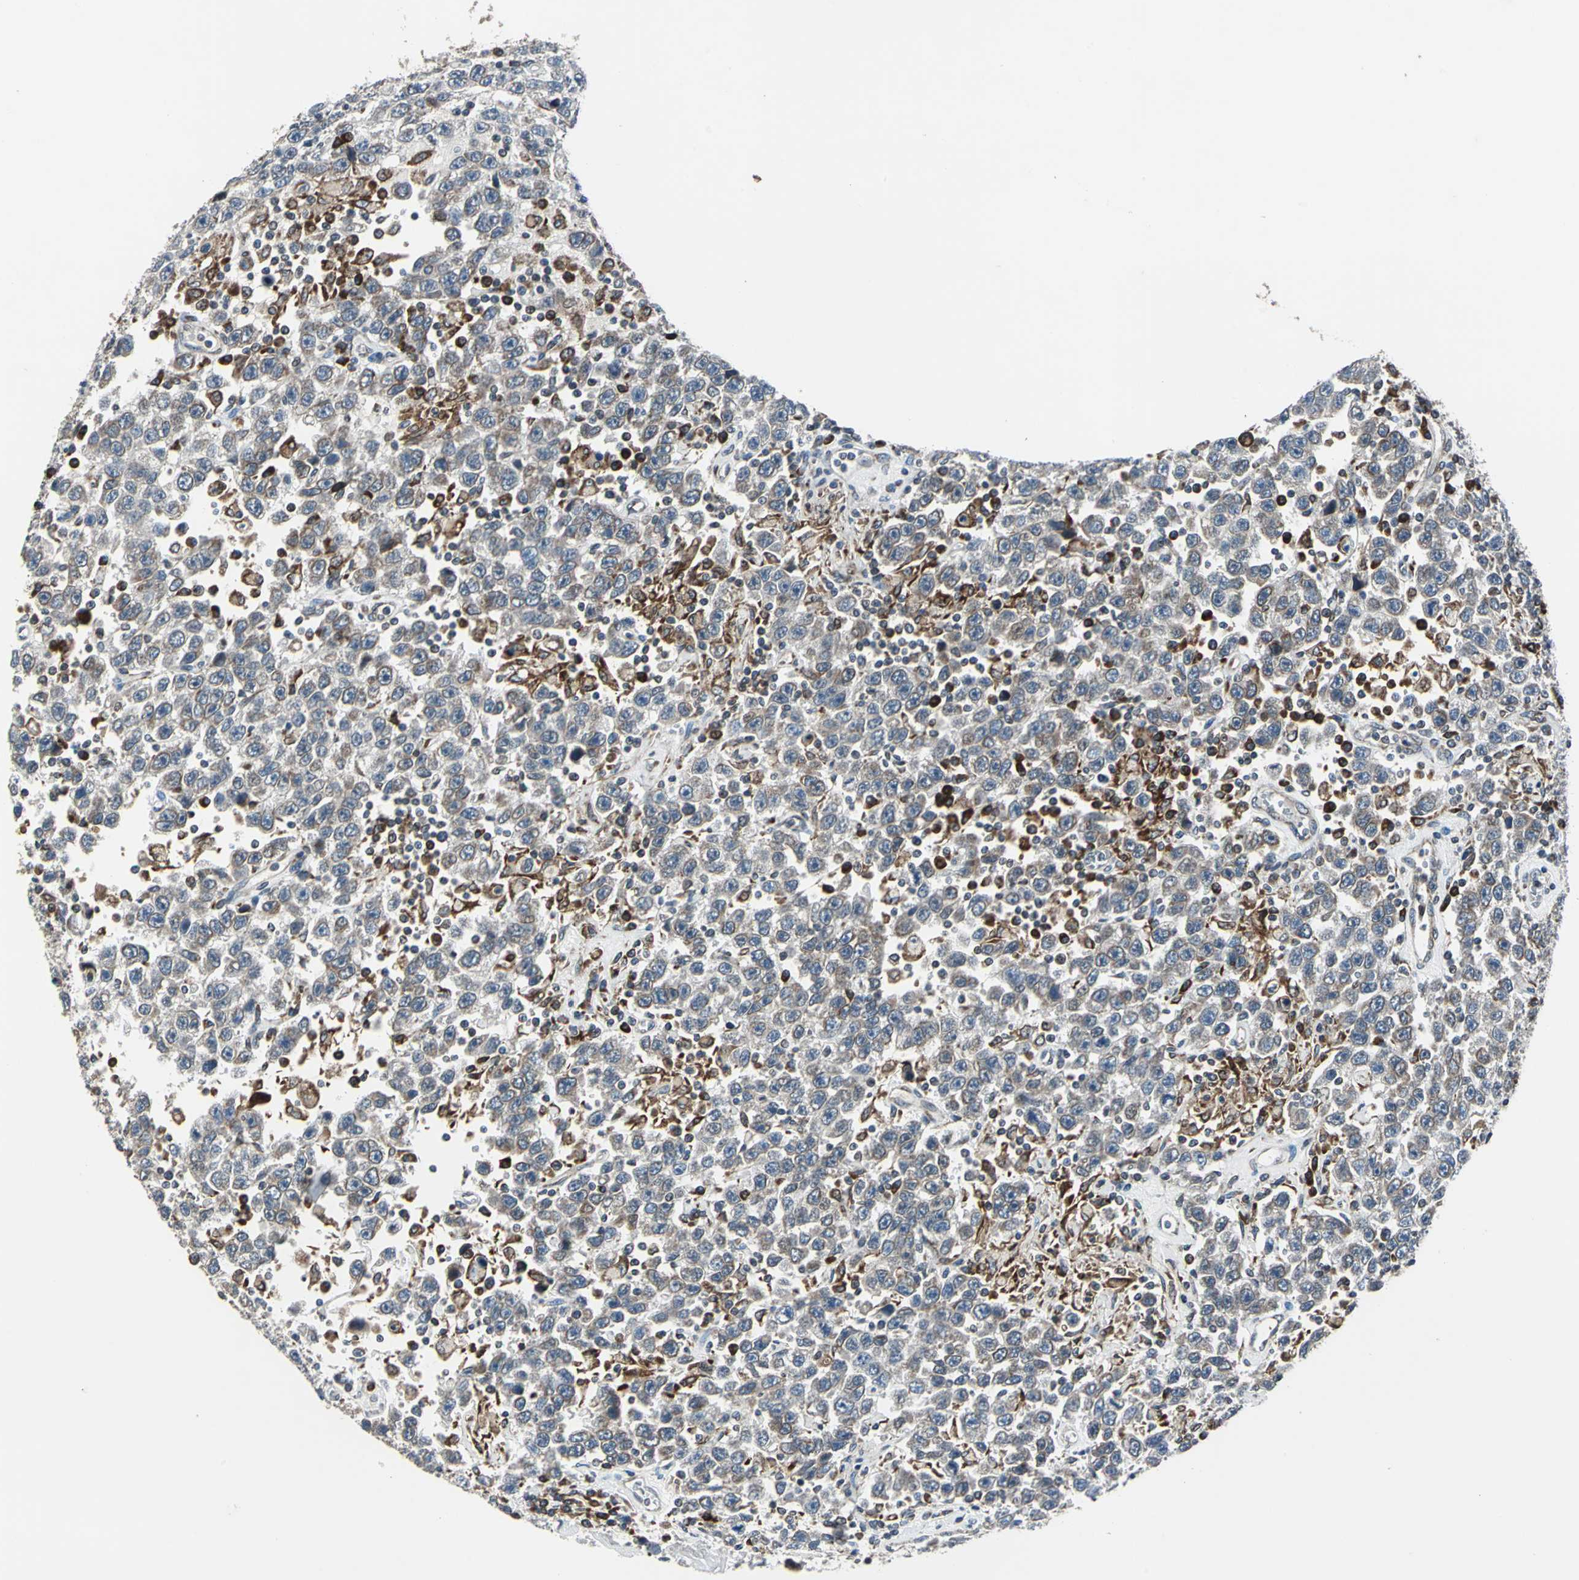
{"staining": {"intensity": "weak", "quantity": "<25%", "location": "cytoplasmic/membranous"}, "tissue": "testis cancer", "cell_type": "Tumor cells", "image_type": "cancer", "snomed": [{"axis": "morphology", "description": "Seminoma, NOS"}, {"axis": "topography", "description": "Testis"}], "caption": "Tumor cells are negative for protein expression in human testis cancer.", "gene": "HTATIP2", "patient": {"sex": "male", "age": 41}}